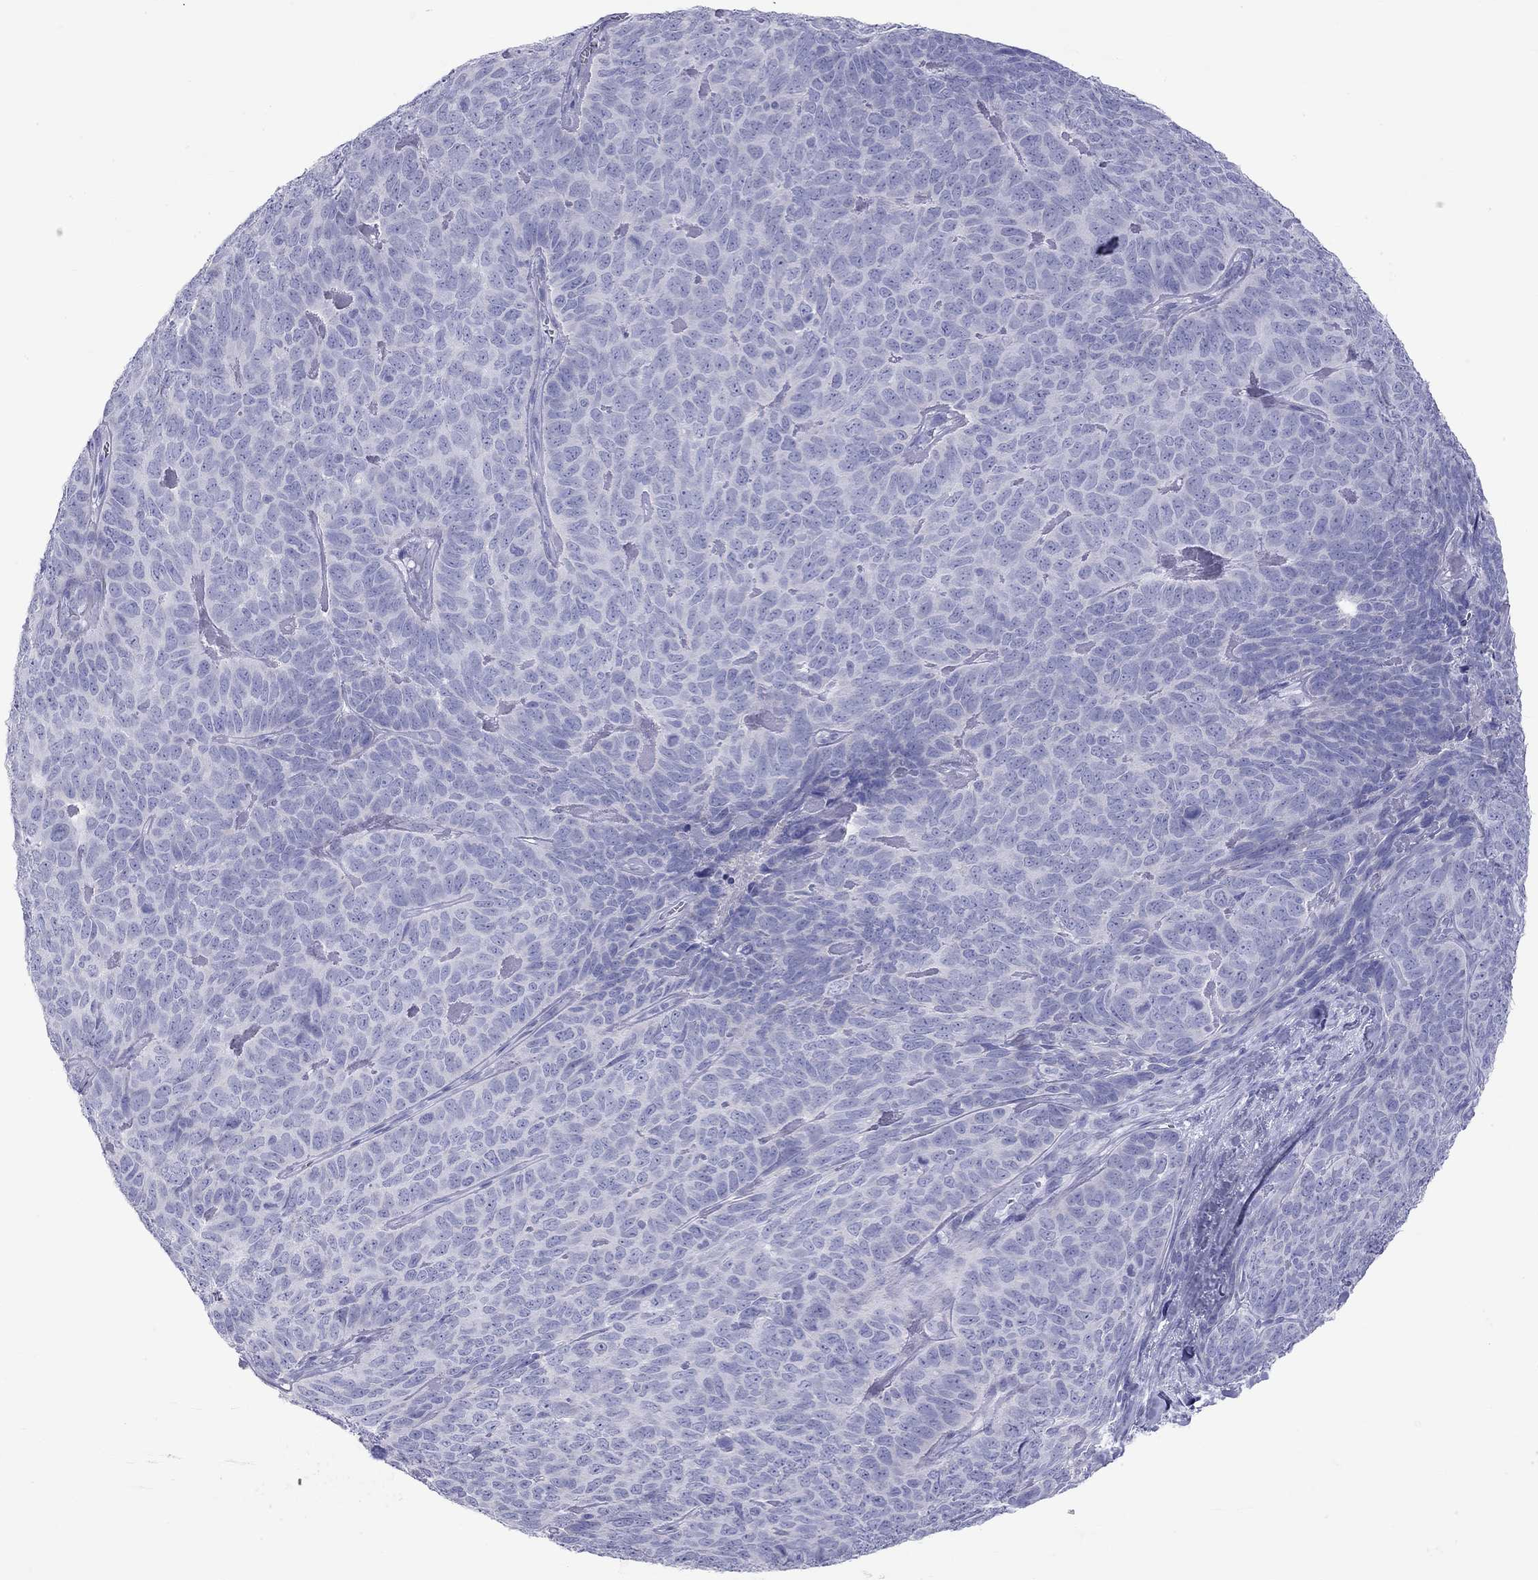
{"staining": {"intensity": "negative", "quantity": "none", "location": "none"}, "tissue": "skin cancer", "cell_type": "Tumor cells", "image_type": "cancer", "snomed": [{"axis": "morphology", "description": "Squamous cell carcinoma, NOS"}, {"axis": "topography", "description": "Skin"}, {"axis": "topography", "description": "Anal"}], "caption": "DAB (3,3'-diaminobenzidine) immunohistochemical staining of skin squamous cell carcinoma shows no significant positivity in tumor cells.", "gene": "DPY19L2", "patient": {"sex": "female", "age": 51}}